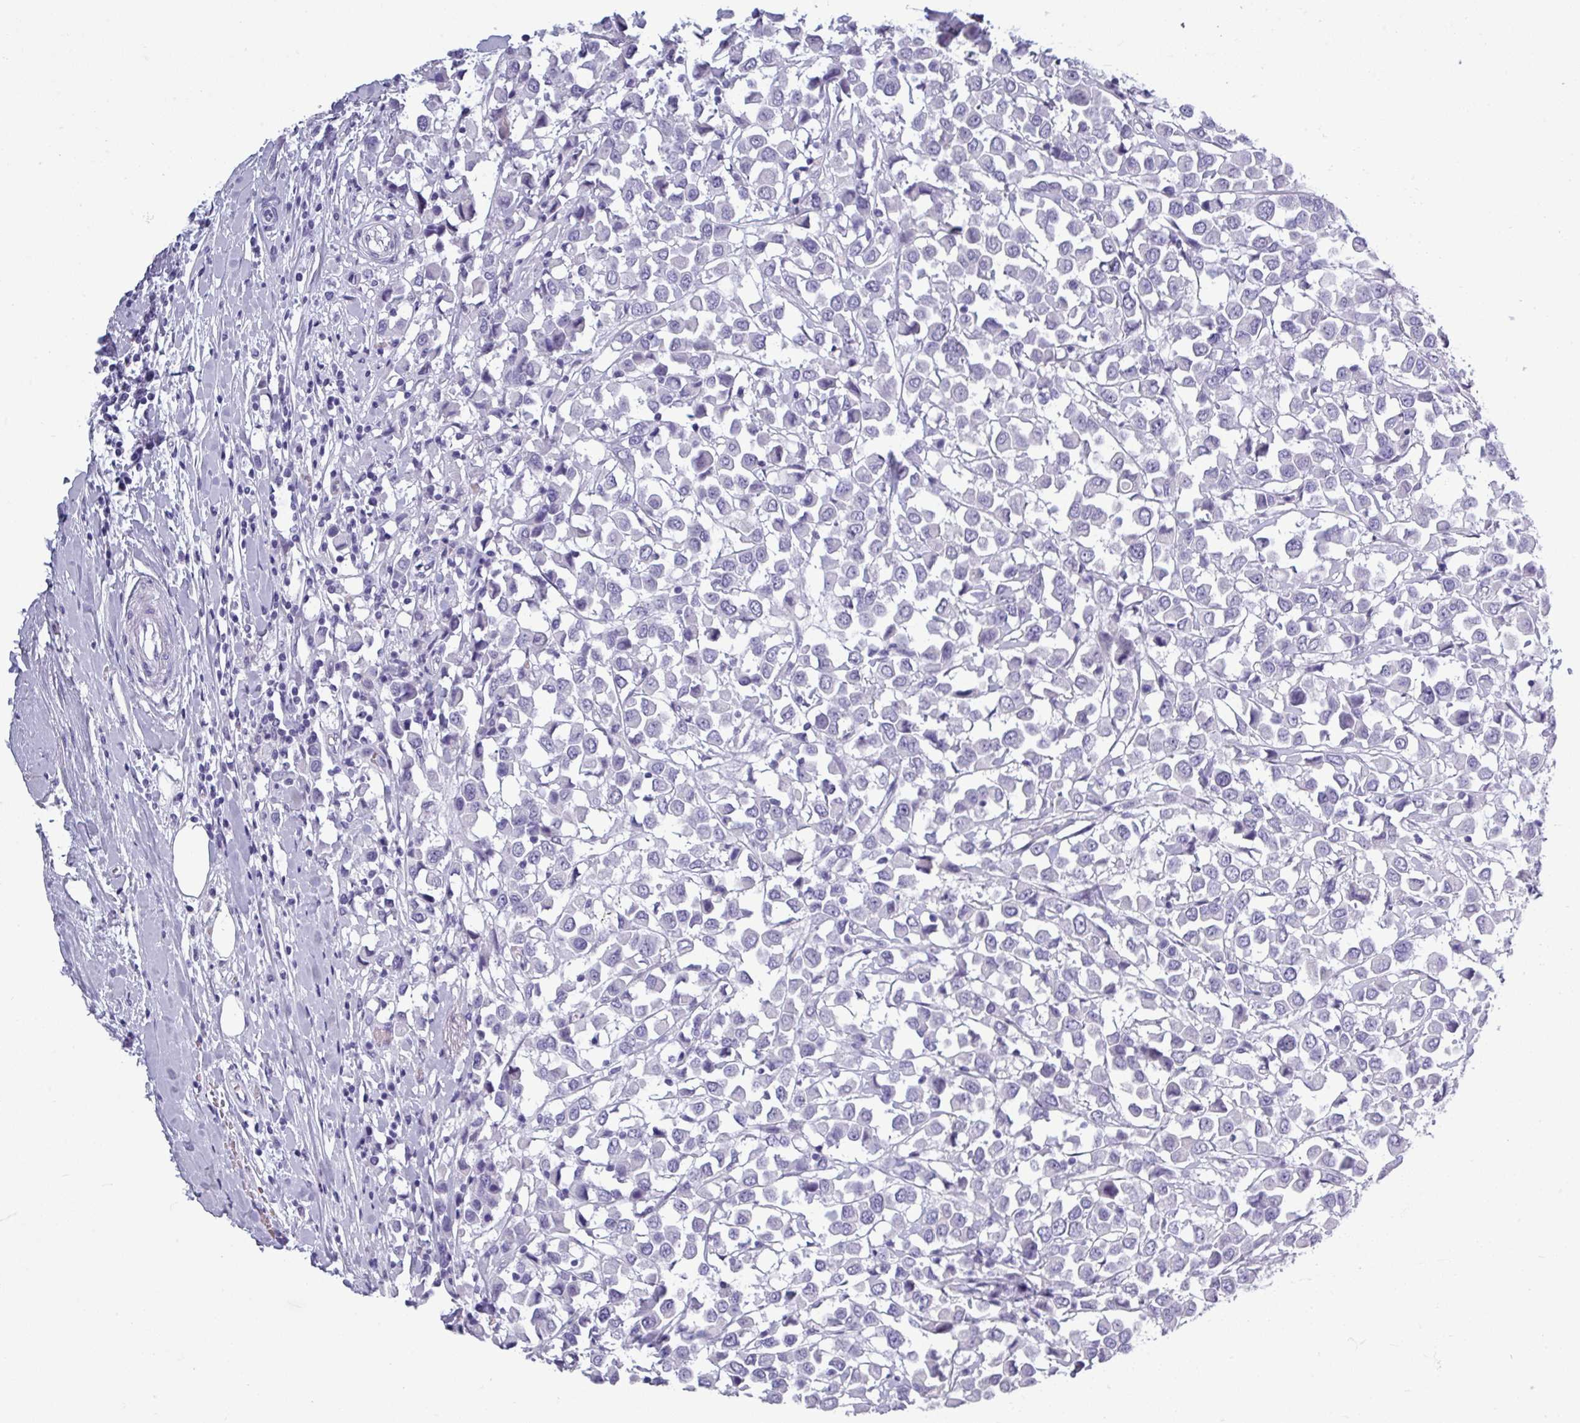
{"staining": {"intensity": "negative", "quantity": "none", "location": "none"}, "tissue": "breast cancer", "cell_type": "Tumor cells", "image_type": "cancer", "snomed": [{"axis": "morphology", "description": "Duct carcinoma"}, {"axis": "topography", "description": "Breast"}], "caption": "DAB immunohistochemical staining of breast cancer (infiltrating ductal carcinoma) exhibits no significant positivity in tumor cells. Nuclei are stained in blue.", "gene": "SRGAP1", "patient": {"sex": "female", "age": 61}}